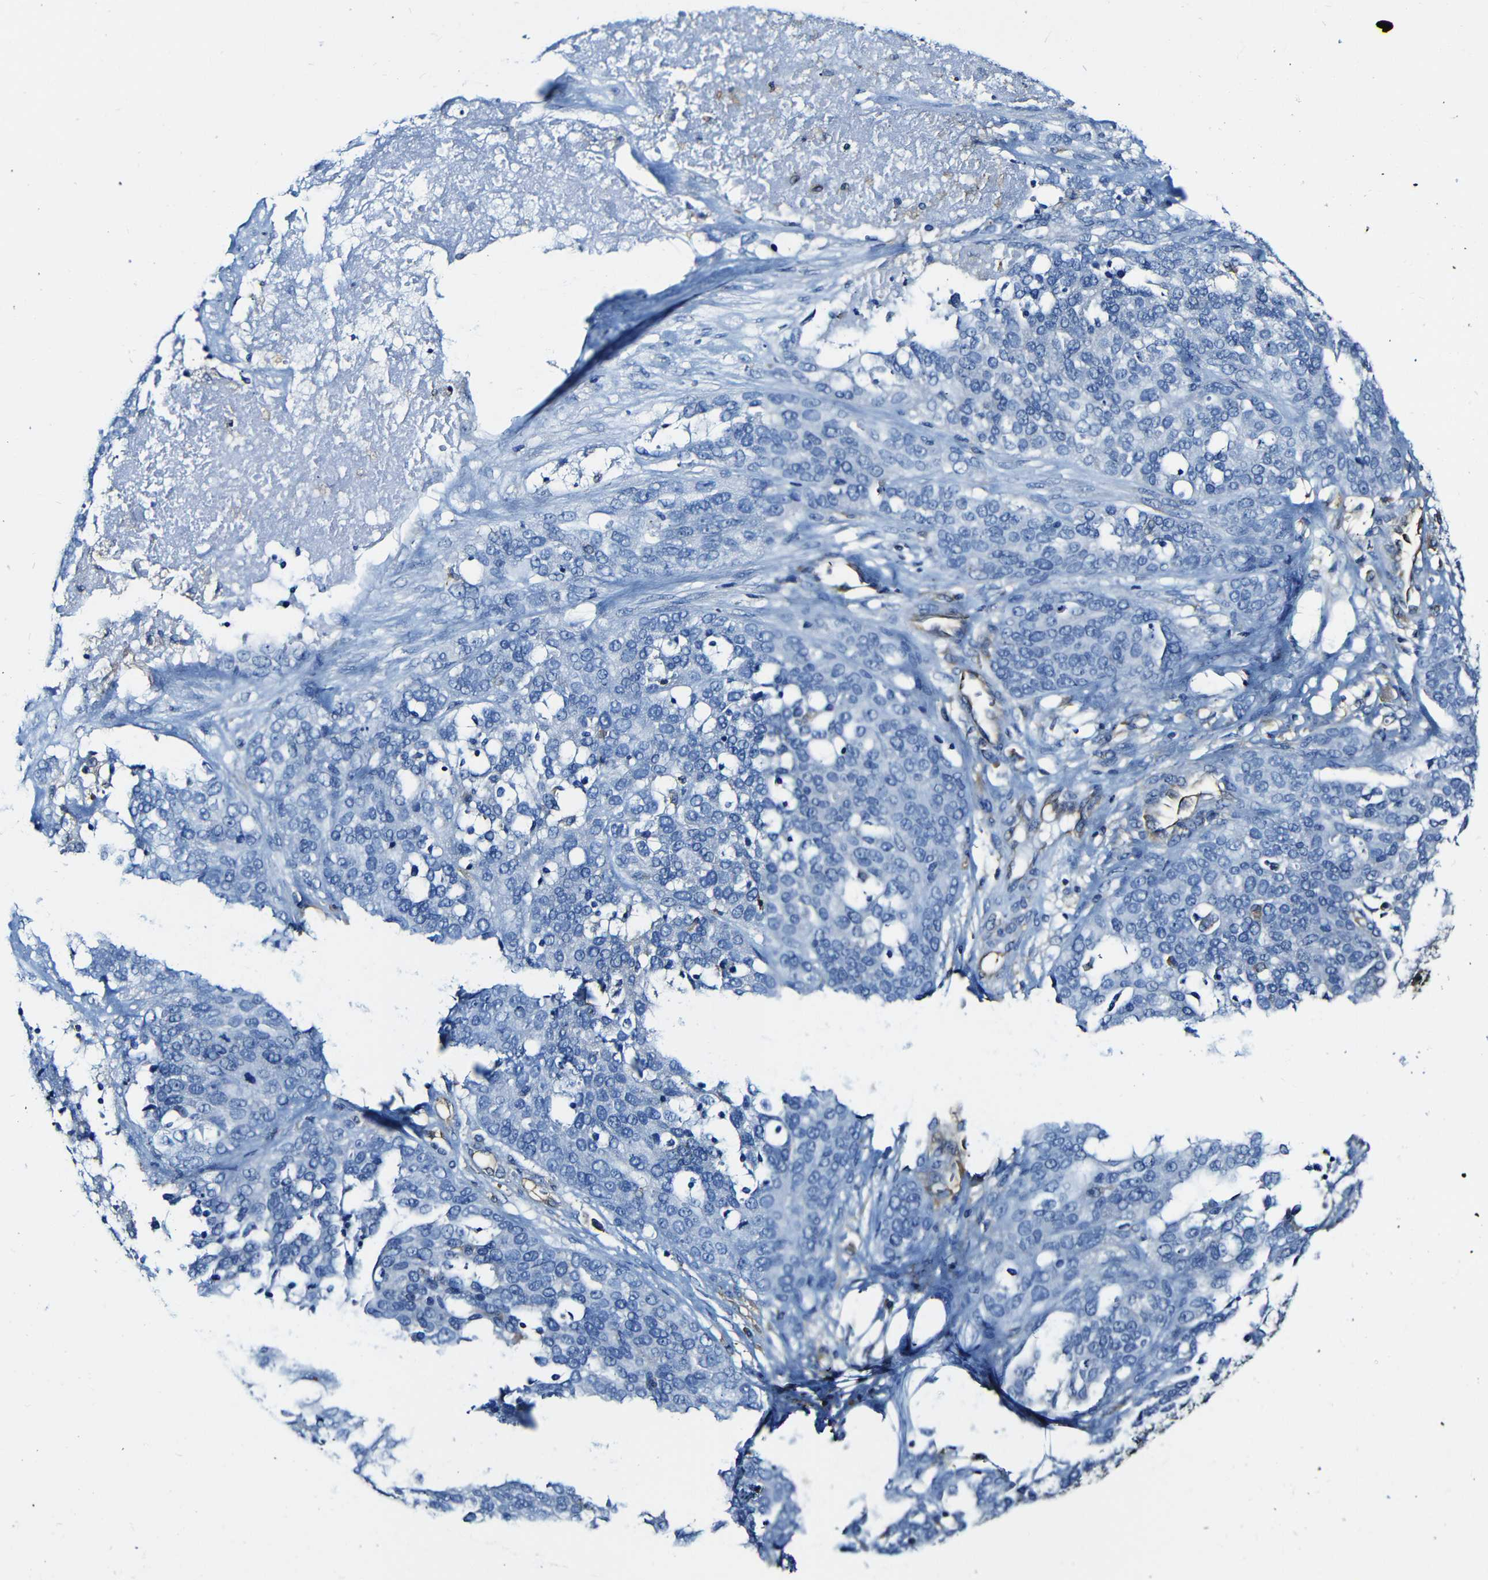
{"staining": {"intensity": "negative", "quantity": "none", "location": "none"}, "tissue": "ovarian cancer", "cell_type": "Tumor cells", "image_type": "cancer", "snomed": [{"axis": "morphology", "description": "Cystadenocarcinoma, serous, NOS"}, {"axis": "topography", "description": "Ovary"}], "caption": "High magnification brightfield microscopy of serous cystadenocarcinoma (ovarian) stained with DAB (brown) and counterstained with hematoxylin (blue): tumor cells show no significant staining. (Immunohistochemistry, brightfield microscopy, high magnification).", "gene": "MSN", "patient": {"sex": "female", "age": 44}}